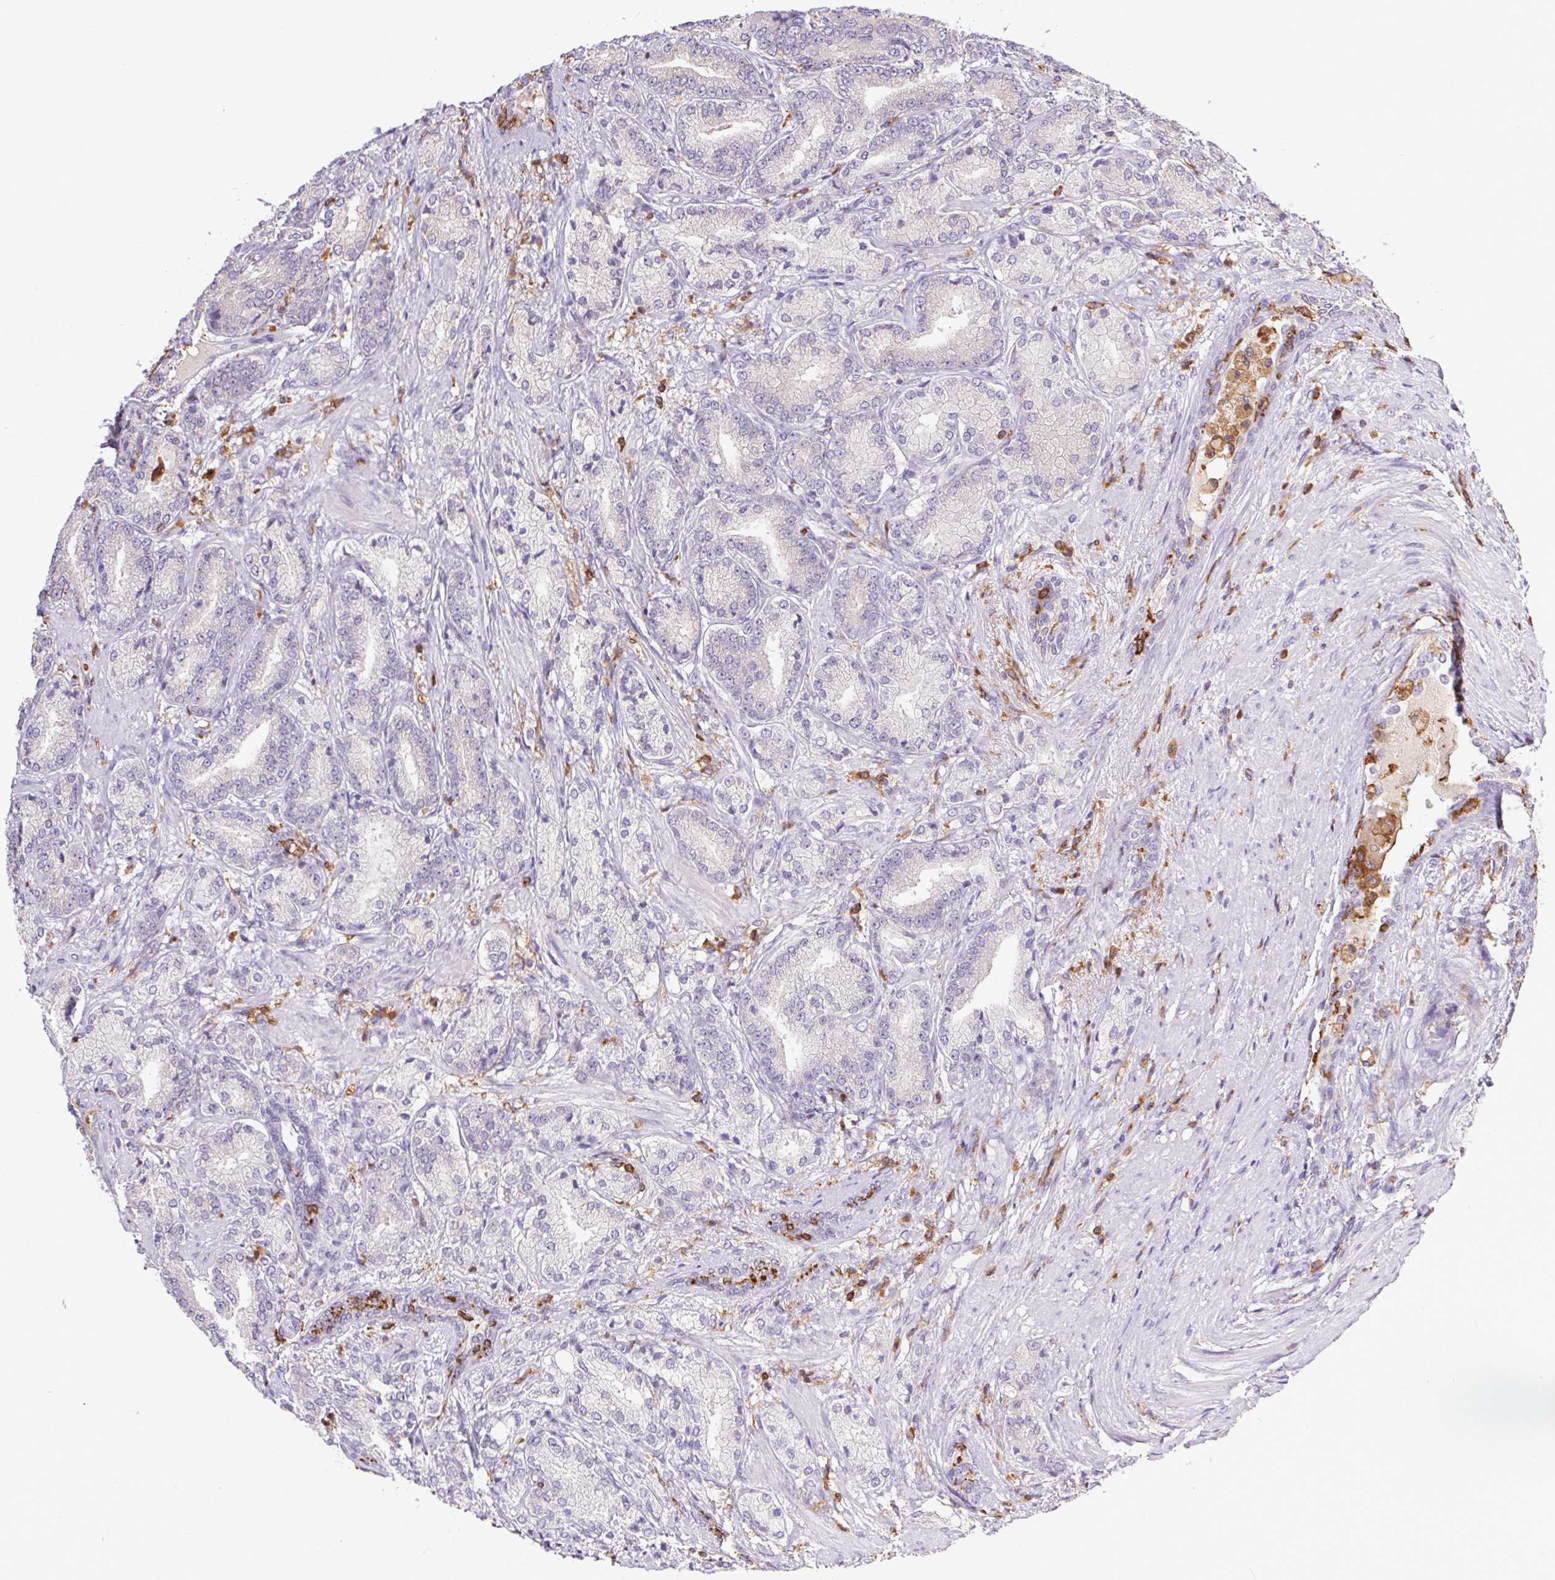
{"staining": {"intensity": "negative", "quantity": "none", "location": "none"}, "tissue": "prostate cancer", "cell_type": "Tumor cells", "image_type": "cancer", "snomed": [{"axis": "morphology", "description": "Adenocarcinoma, High grade"}, {"axis": "topography", "description": "Prostate and seminal vesicle, NOS"}], "caption": "A photomicrograph of prostate cancer (adenocarcinoma (high-grade)) stained for a protein shows no brown staining in tumor cells.", "gene": "APBB1IP", "patient": {"sex": "male", "age": 61}}